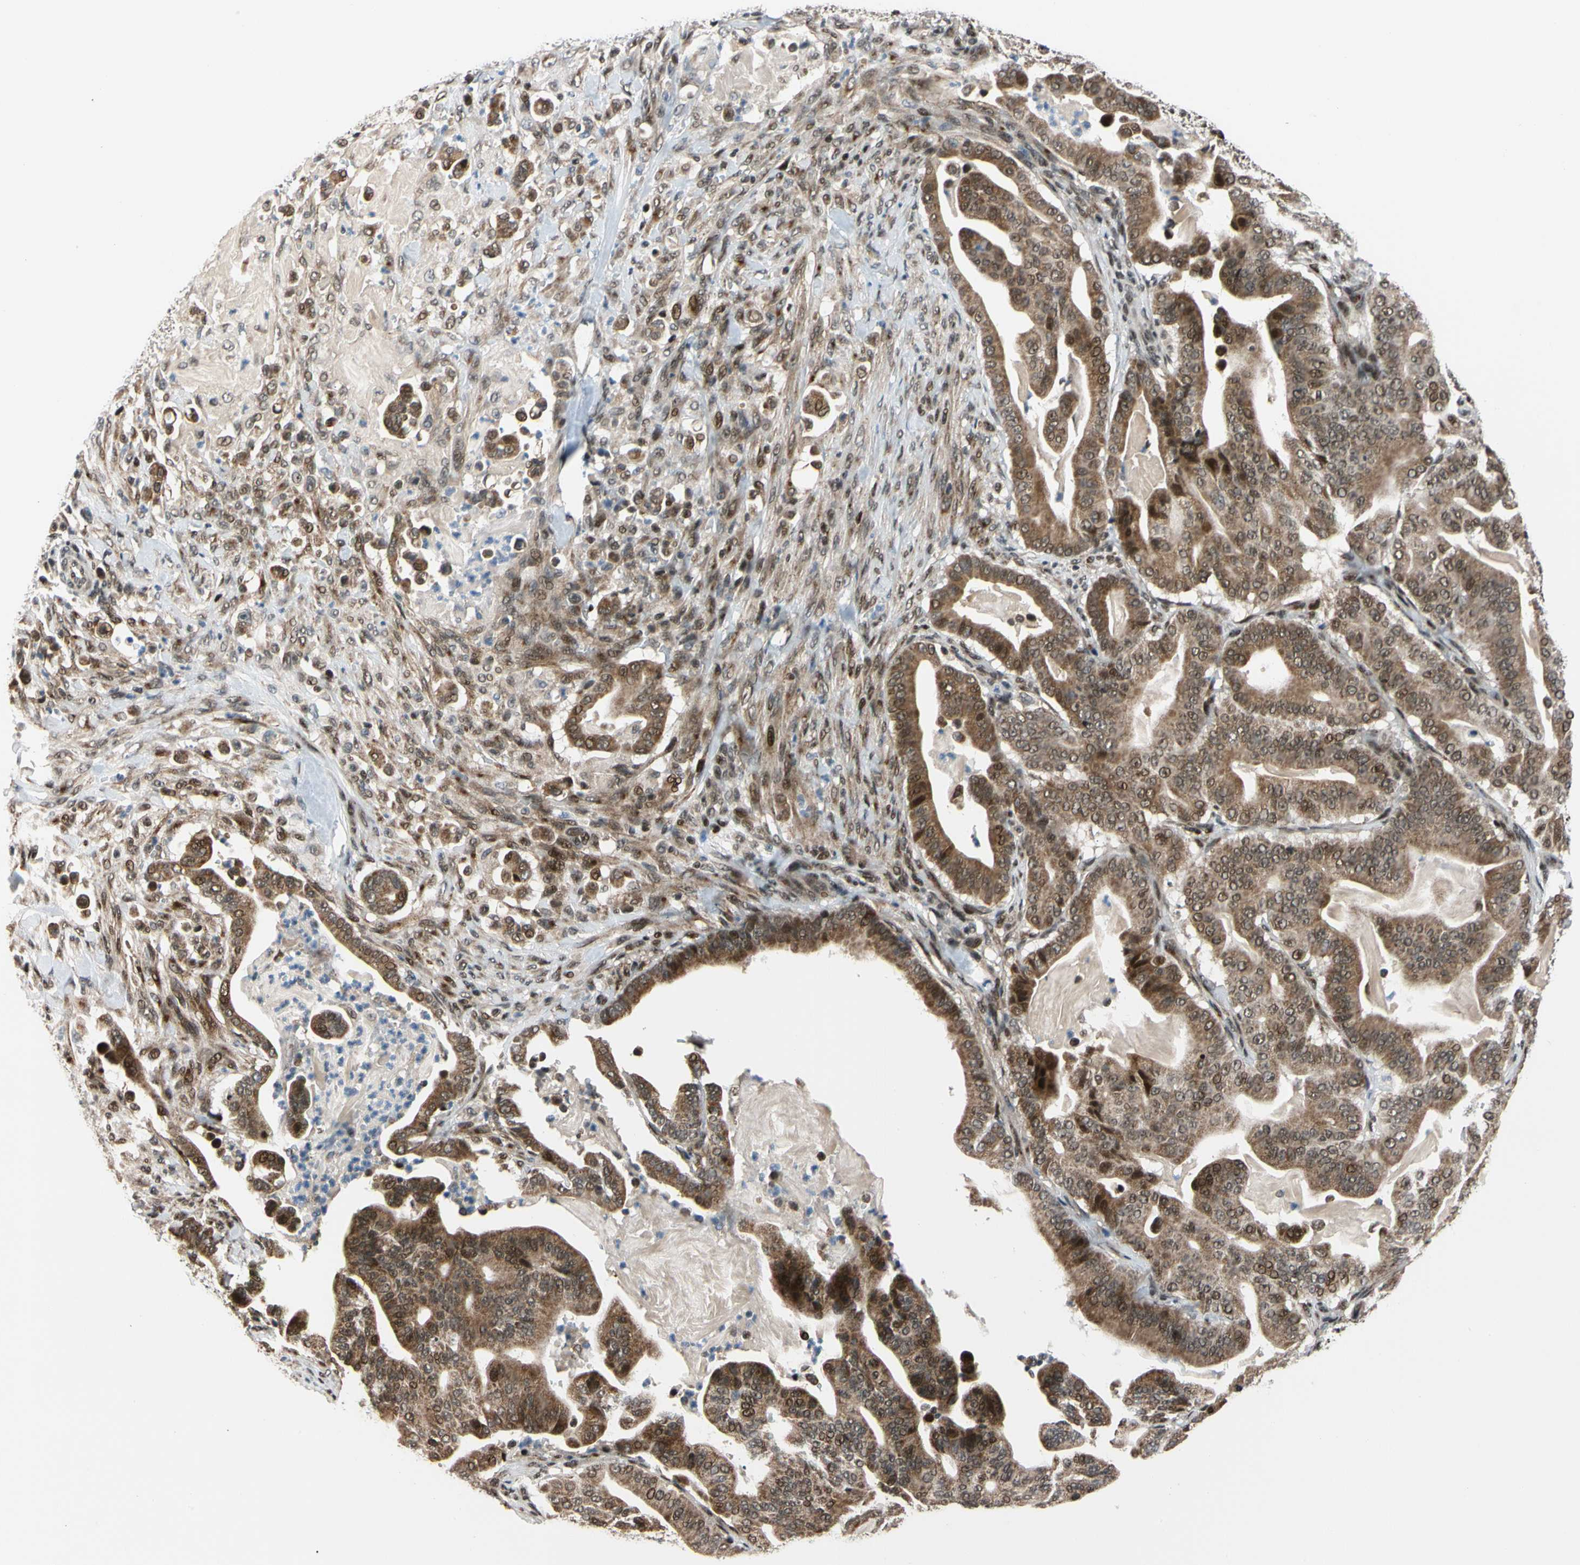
{"staining": {"intensity": "moderate", "quantity": ">75%", "location": "cytoplasmic/membranous"}, "tissue": "pancreatic cancer", "cell_type": "Tumor cells", "image_type": "cancer", "snomed": [{"axis": "morphology", "description": "Adenocarcinoma, NOS"}, {"axis": "topography", "description": "Pancreas"}], "caption": "This micrograph exhibits immunohistochemistry staining of pancreatic cancer, with medium moderate cytoplasmic/membranous staining in about >75% of tumor cells.", "gene": "E2F1", "patient": {"sex": "male", "age": 63}}